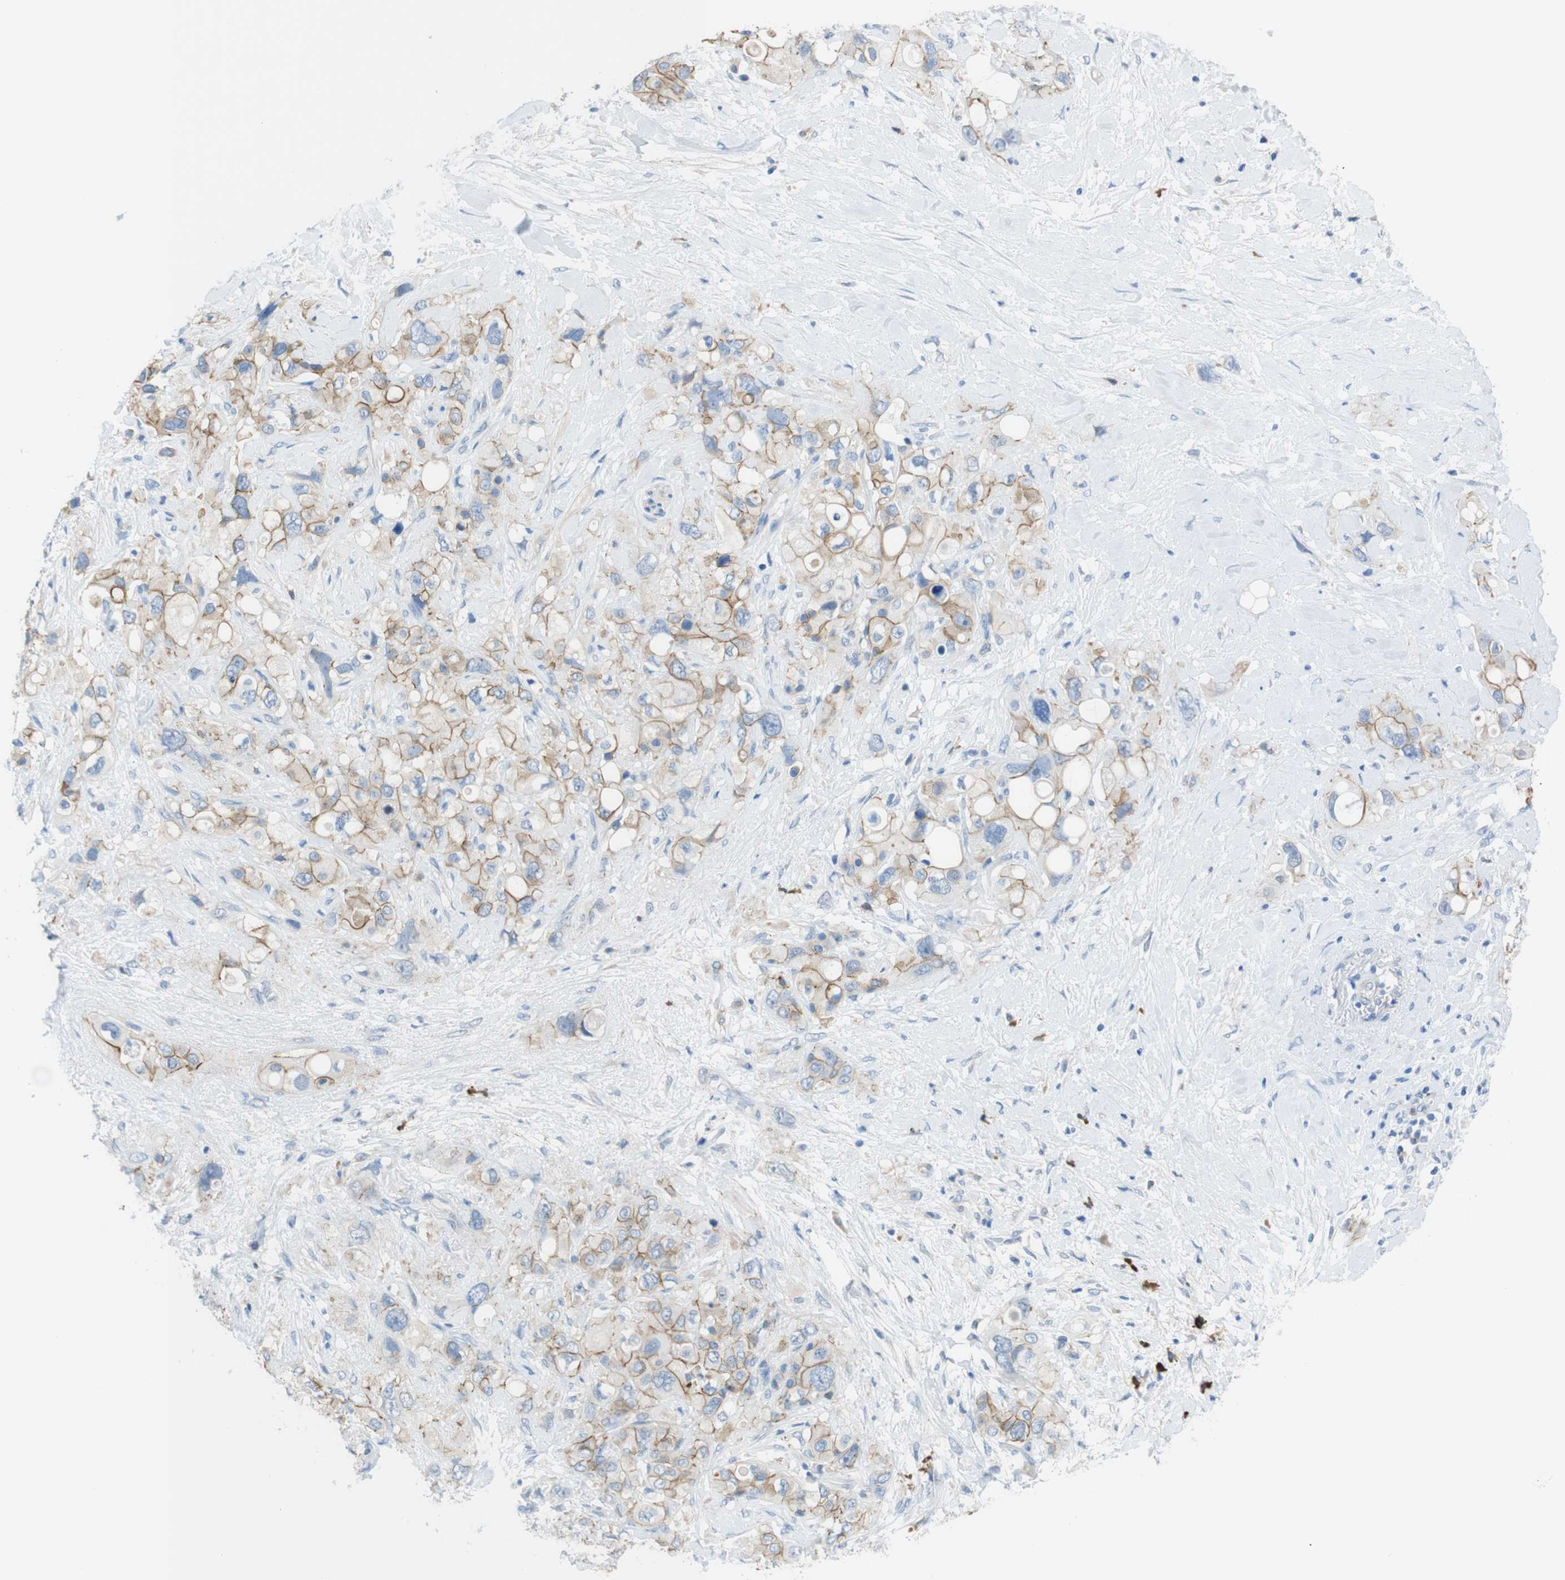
{"staining": {"intensity": "moderate", "quantity": ">75%", "location": "cytoplasmic/membranous"}, "tissue": "pancreatic cancer", "cell_type": "Tumor cells", "image_type": "cancer", "snomed": [{"axis": "morphology", "description": "Adenocarcinoma, NOS"}, {"axis": "topography", "description": "Pancreas"}], "caption": "The photomicrograph demonstrates staining of pancreatic cancer, revealing moderate cytoplasmic/membranous protein staining (brown color) within tumor cells.", "gene": "CLMN", "patient": {"sex": "female", "age": 56}}